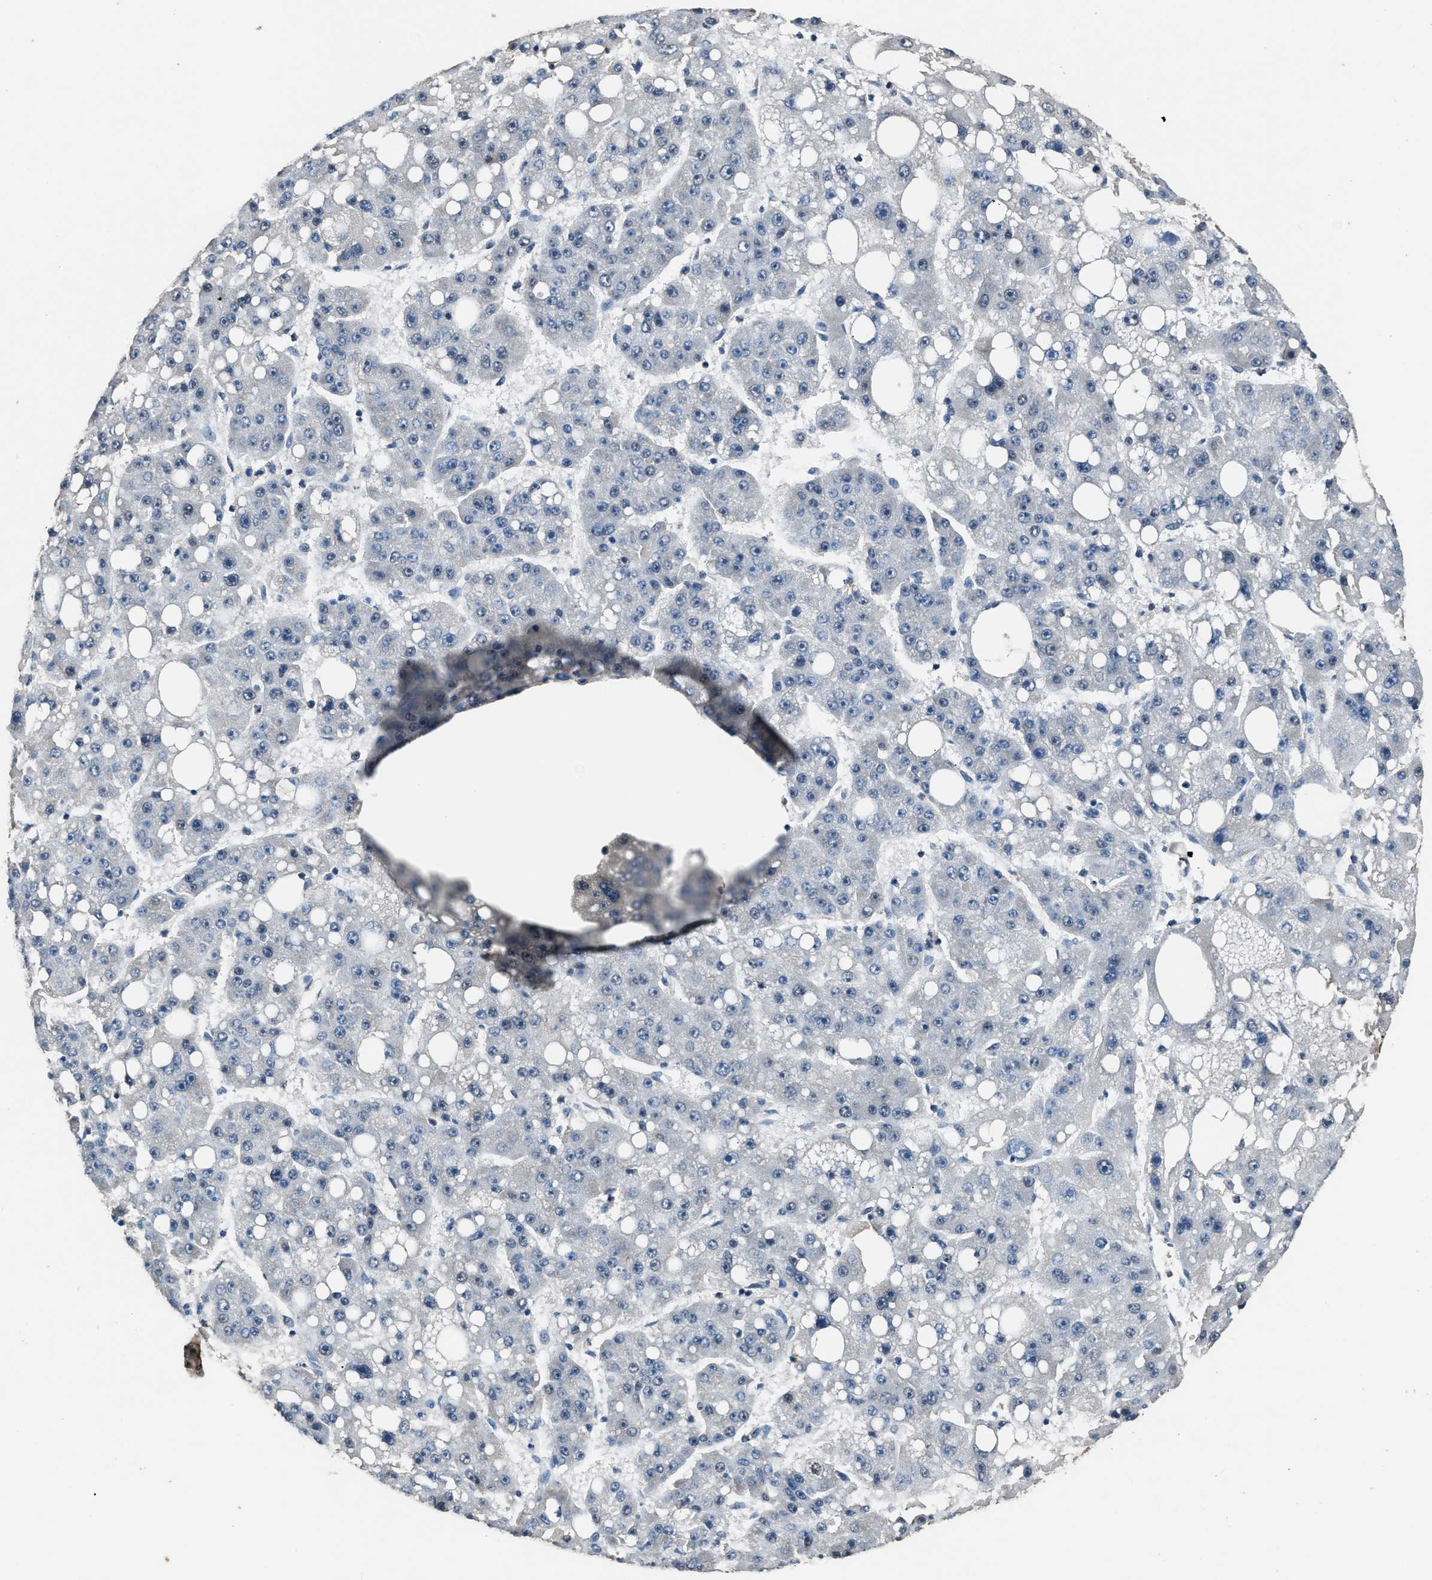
{"staining": {"intensity": "negative", "quantity": "none", "location": "none"}, "tissue": "liver cancer", "cell_type": "Tumor cells", "image_type": "cancer", "snomed": [{"axis": "morphology", "description": "Carcinoma, Hepatocellular, NOS"}, {"axis": "topography", "description": "Liver"}], "caption": "Tumor cells are negative for protein expression in human liver cancer.", "gene": "DFFA", "patient": {"sex": "female", "age": 61}}